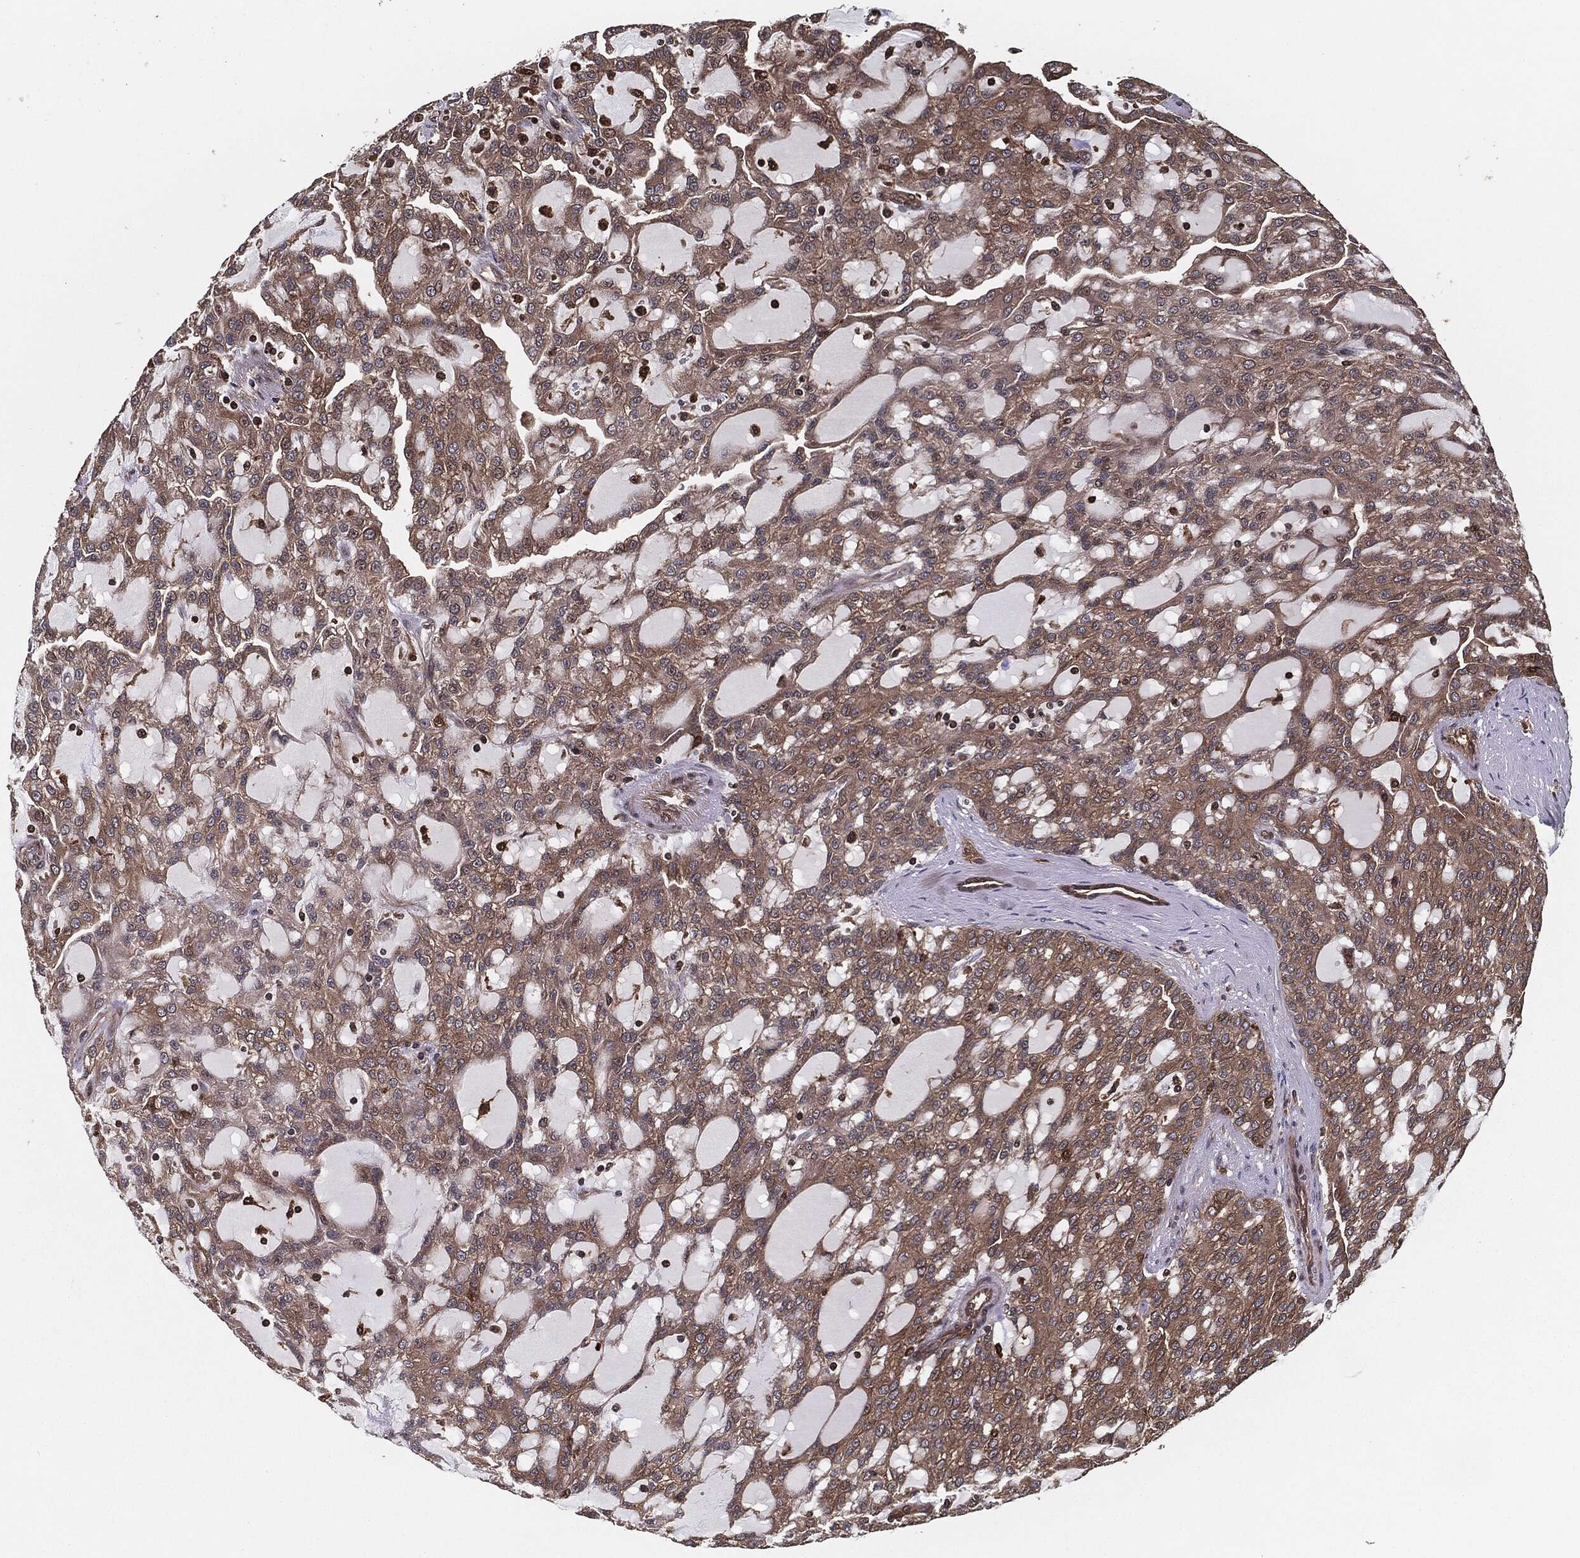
{"staining": {"intensity": "weak", "quantity": ">75%", "location": "cytoplasmic/membranous"}, "tissue": "renal cancer", "cell_type": "Tumor cells", "image_type": "cancer", "snomed": [{"axis": "morphology", "description": "Adenocarcinoma, NOS"}, {"axis": "topography", "description": "Kidney"}], "caption": "Adenocarcinoma (renal) stained for a protein displays weak cytoplasmic/membranous positivity in tumor cells.", "gene": "RAP1GDS1", "patient": {"sex": "male", "age": 63}}